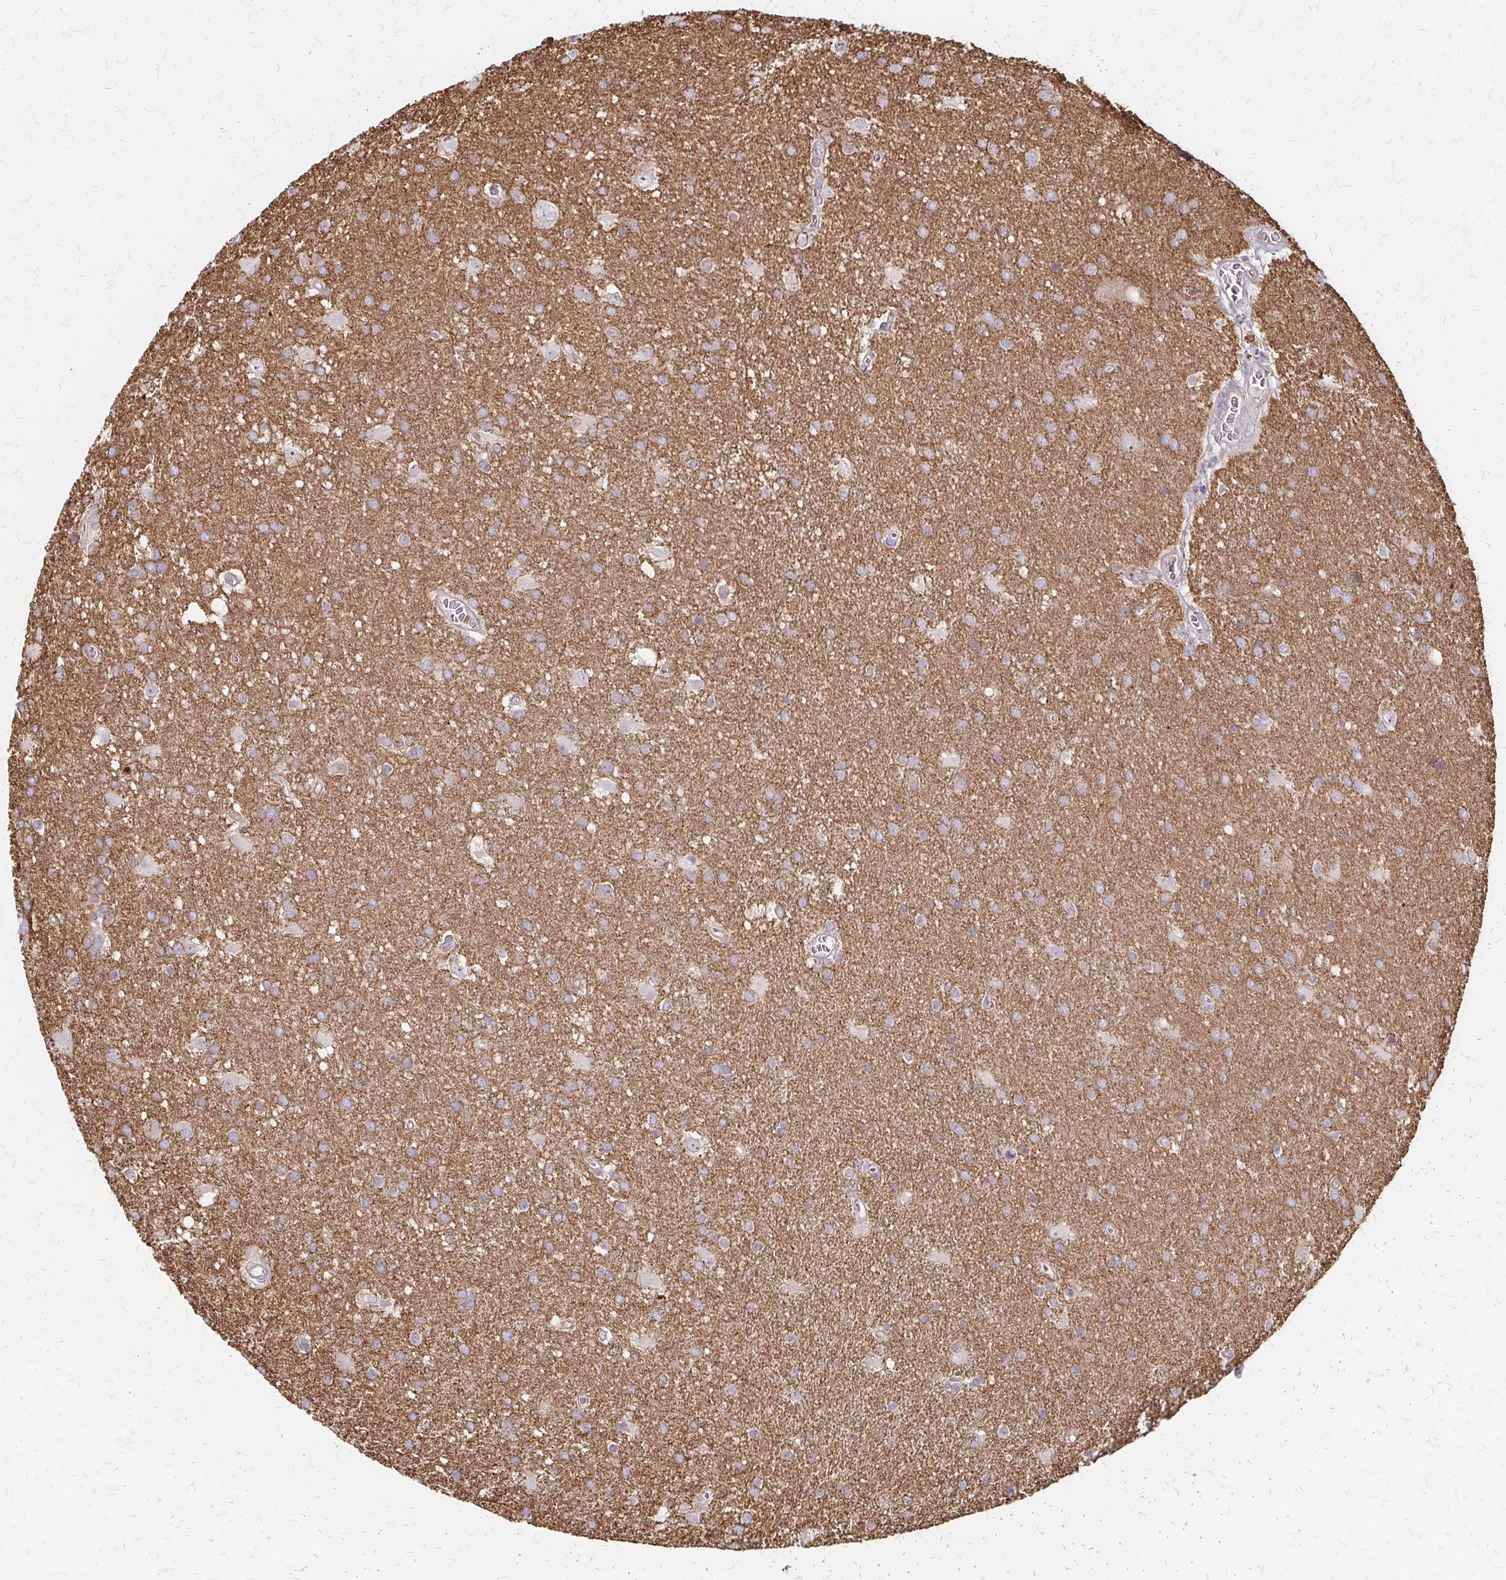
{"staining": {"intensity": "negative", "quantity": "none", "location": "none"}, "tissue": "glioma", "cell_type": "Tumor cells", "image_type": "cancer", "snomed": [{"axis": "morphology", "description": "Glioma, malignant, Low grade"}, {"axis": "topography", "description": "Brain"}], "caption": "Protein analysis of malignant glioma (low-grade) displays no significant expression in tumor cells.", "gene": "ZNF383", "patient": {"sex": "male", "age": 66}}